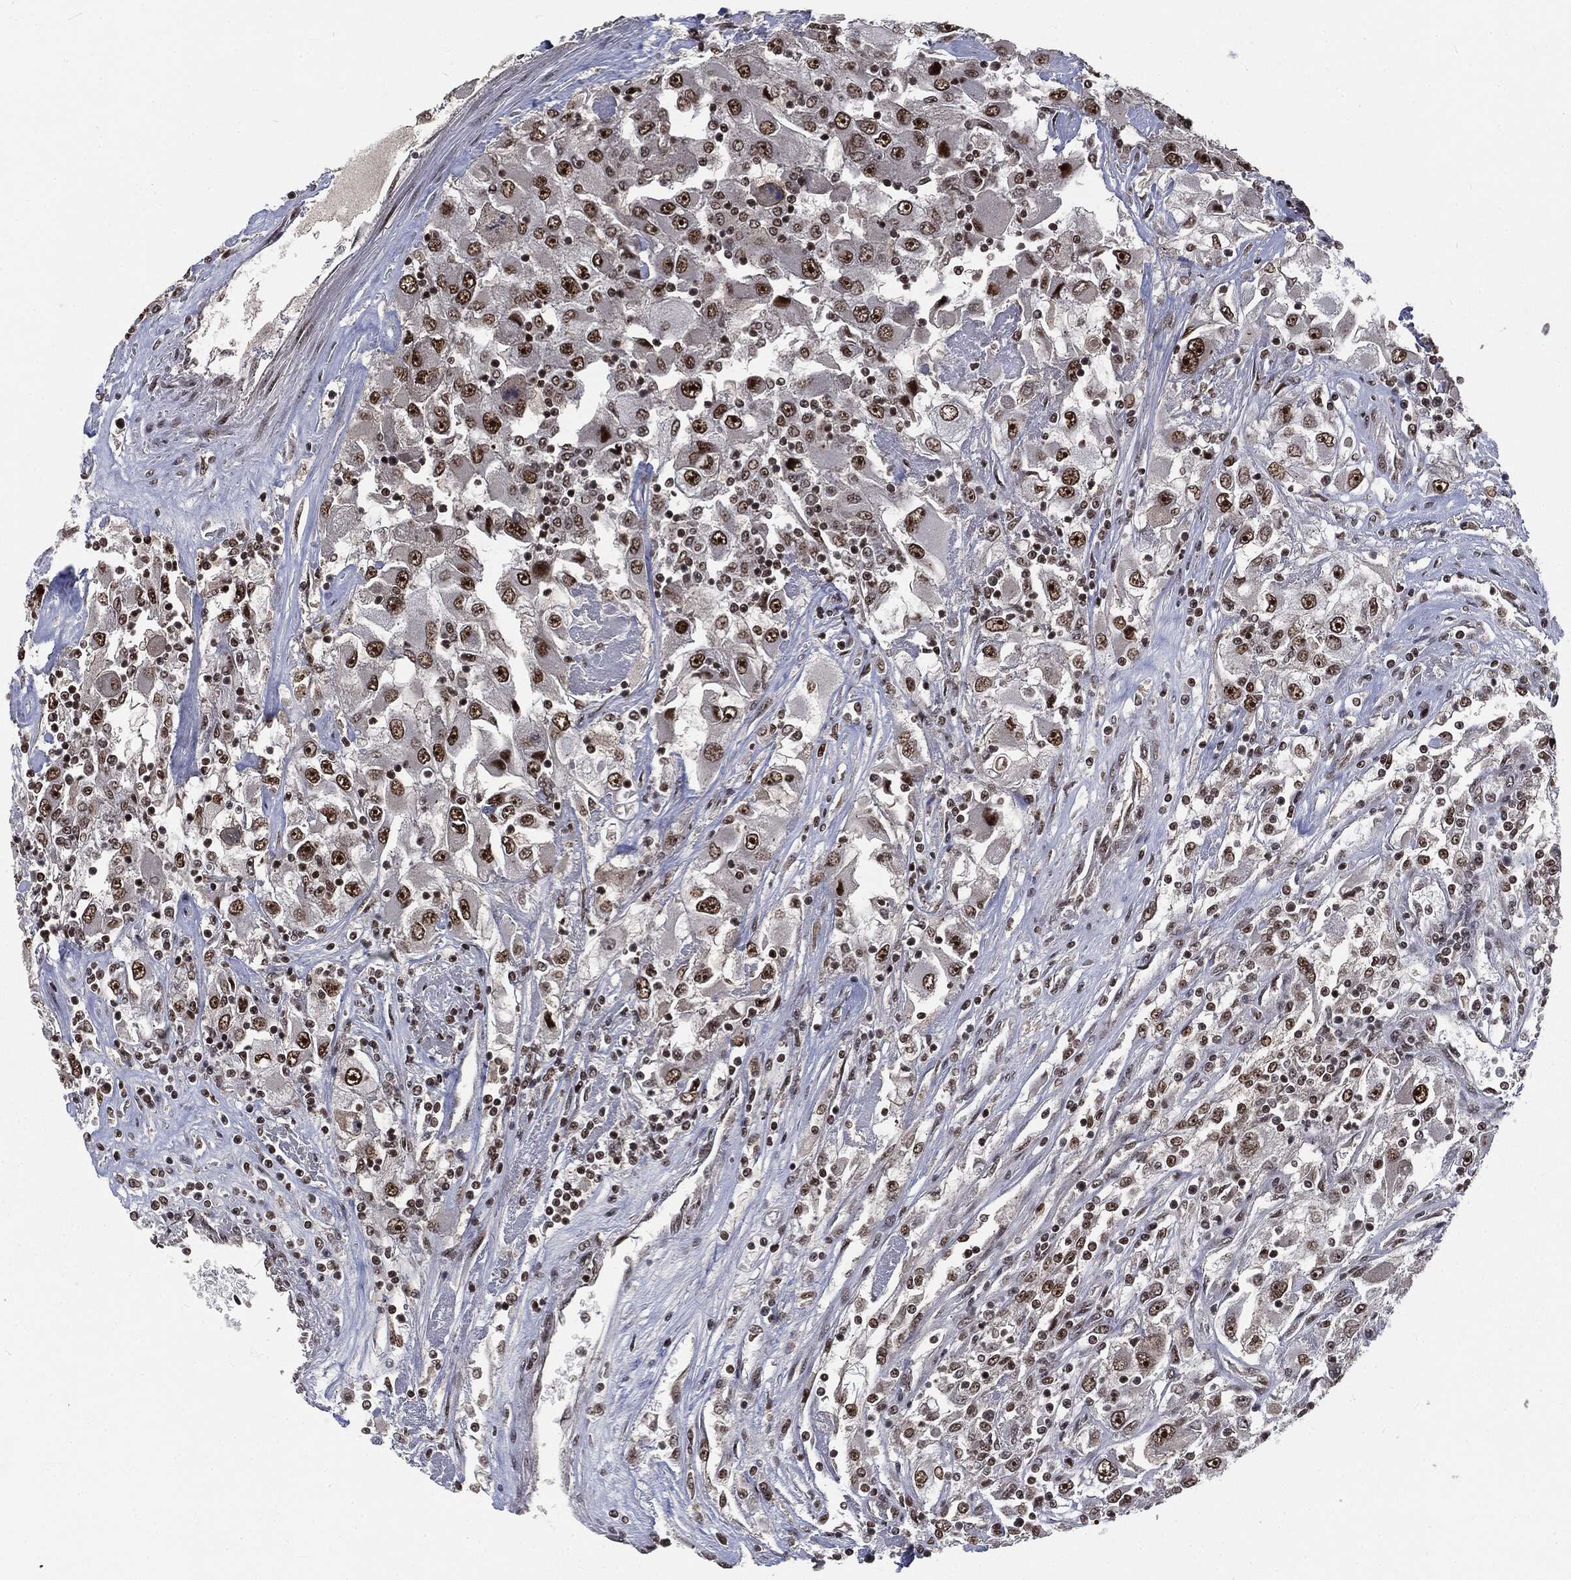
{"staining": {"intensity": "strong", "quantity": "25%-75%", "location": "nuclear"}, "tissue": "renal cancer", "cell_type": "Tumor cells", "image_type": "cancer", "snomed": [{"axis": "morphology", "description": "Adenocarcinoma, NOS"}, {"axis": "topography", "description": "Kidney"}], "caption": "About 25%-75% of tumor cells in human renal cancer show strong nuclear protein positivity as visualized by brown immunohistochemical staining.", "gene": "DPH2", "patient": {"sex": "female", "age": 52}}